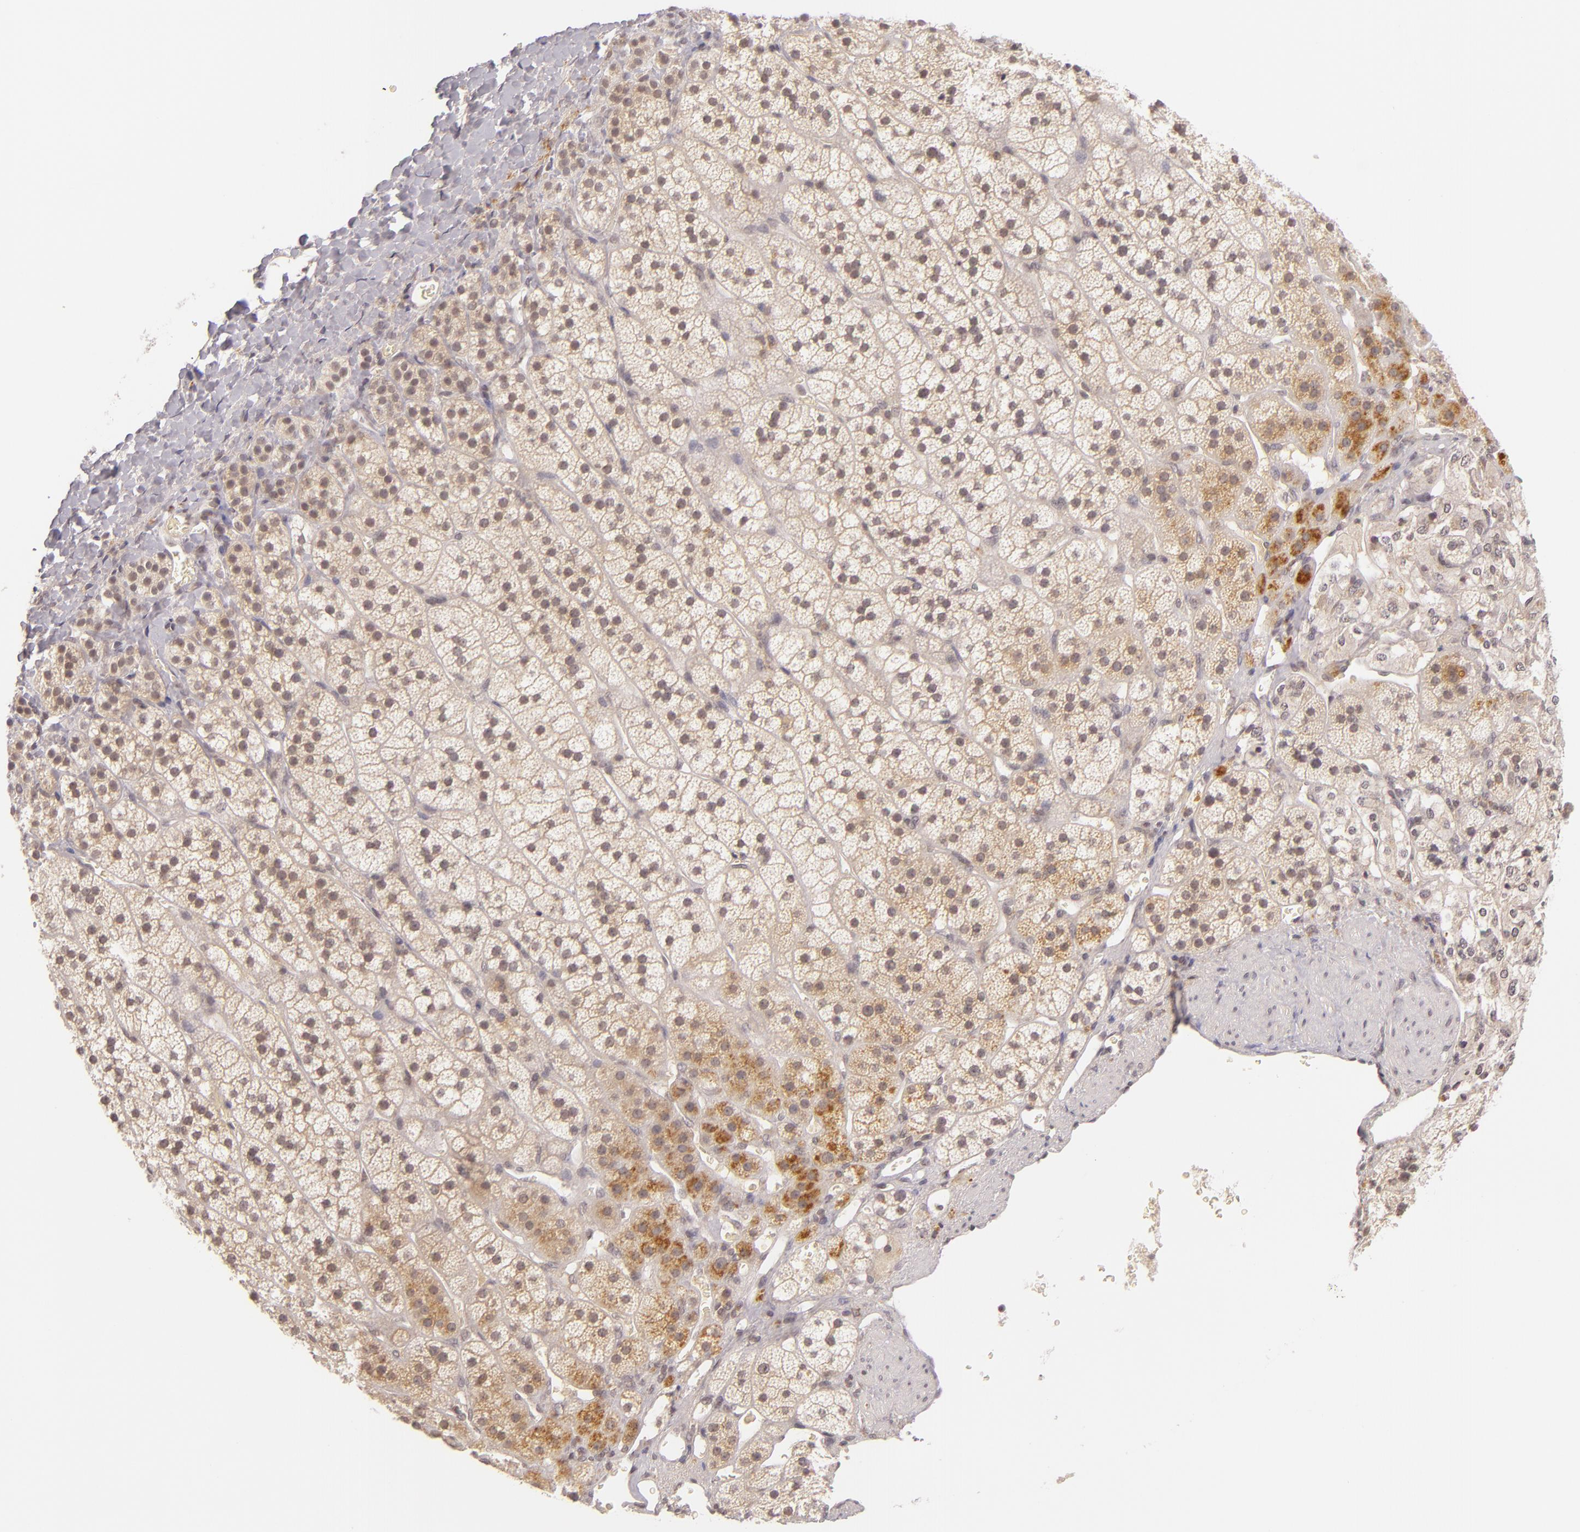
{"staining": {"intensity": "weak", "quantity": ">75%", "location": "cytoplasmic/membranous"}, "tissue": "adrenal gland", "cell_type": "Glandular cells", "image_type": "normal", "snomed": [{"axis": "morphology", "description": "Normal tissue, NOS"}, {"axis": "topography", "description": "Adrenal gland"}], "caption": "IHC (DAB) staining of unremarkable human adrenal gland shows weak cytoplasmic/membranous protein expression in about >75% of glandular cells. (Stains: DAB (3,3'-diaminobenzidine) in brown, nuclei in blue, Microscopy: brightfield microscopy at high magnification).", "gene": "CASP8", "patient": {"sex": "female", "age": 44}}